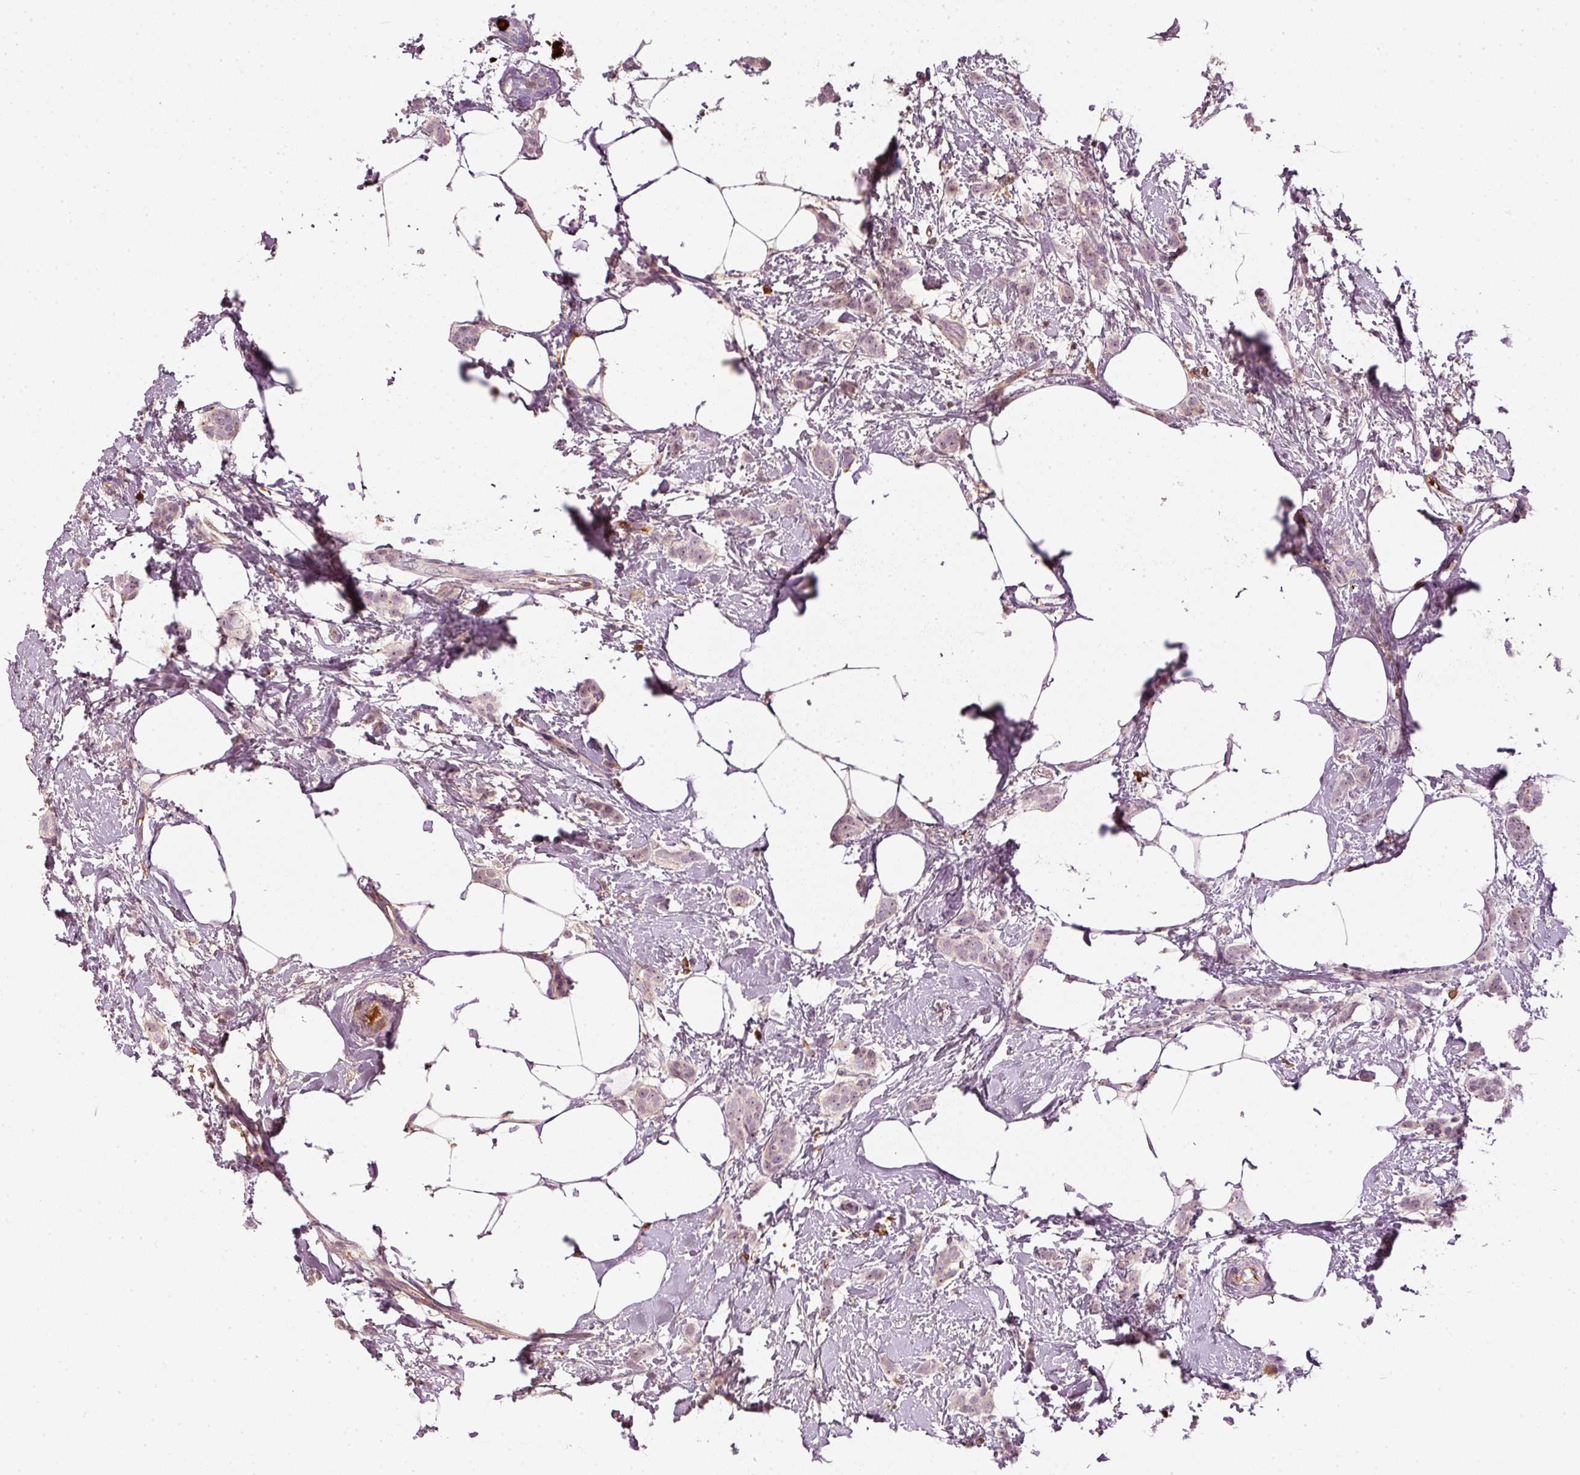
{"staining": {"intensity": "weak", "quantity": "25%-75%", "location": "cytoplasmic/membranous,nuclear"}, "tissue": "breast cancer", "cell_type": "Tumor cells", "image_type": "cancer", "snomed": [{"axis": "morphology", "description": "Duct carcinoma"}, {"axis": "topography", "description": "Breast"}], "caption": "Tumor cells demonstrate low levels of weak cytoplasmic/membranous and nuclear staining in approximately 25%-75% of cells in human breast cancer (infiltrating ductal carcinoma).", "gene": "VCAM1", "patient": {"sex": "female", "age": 72}}